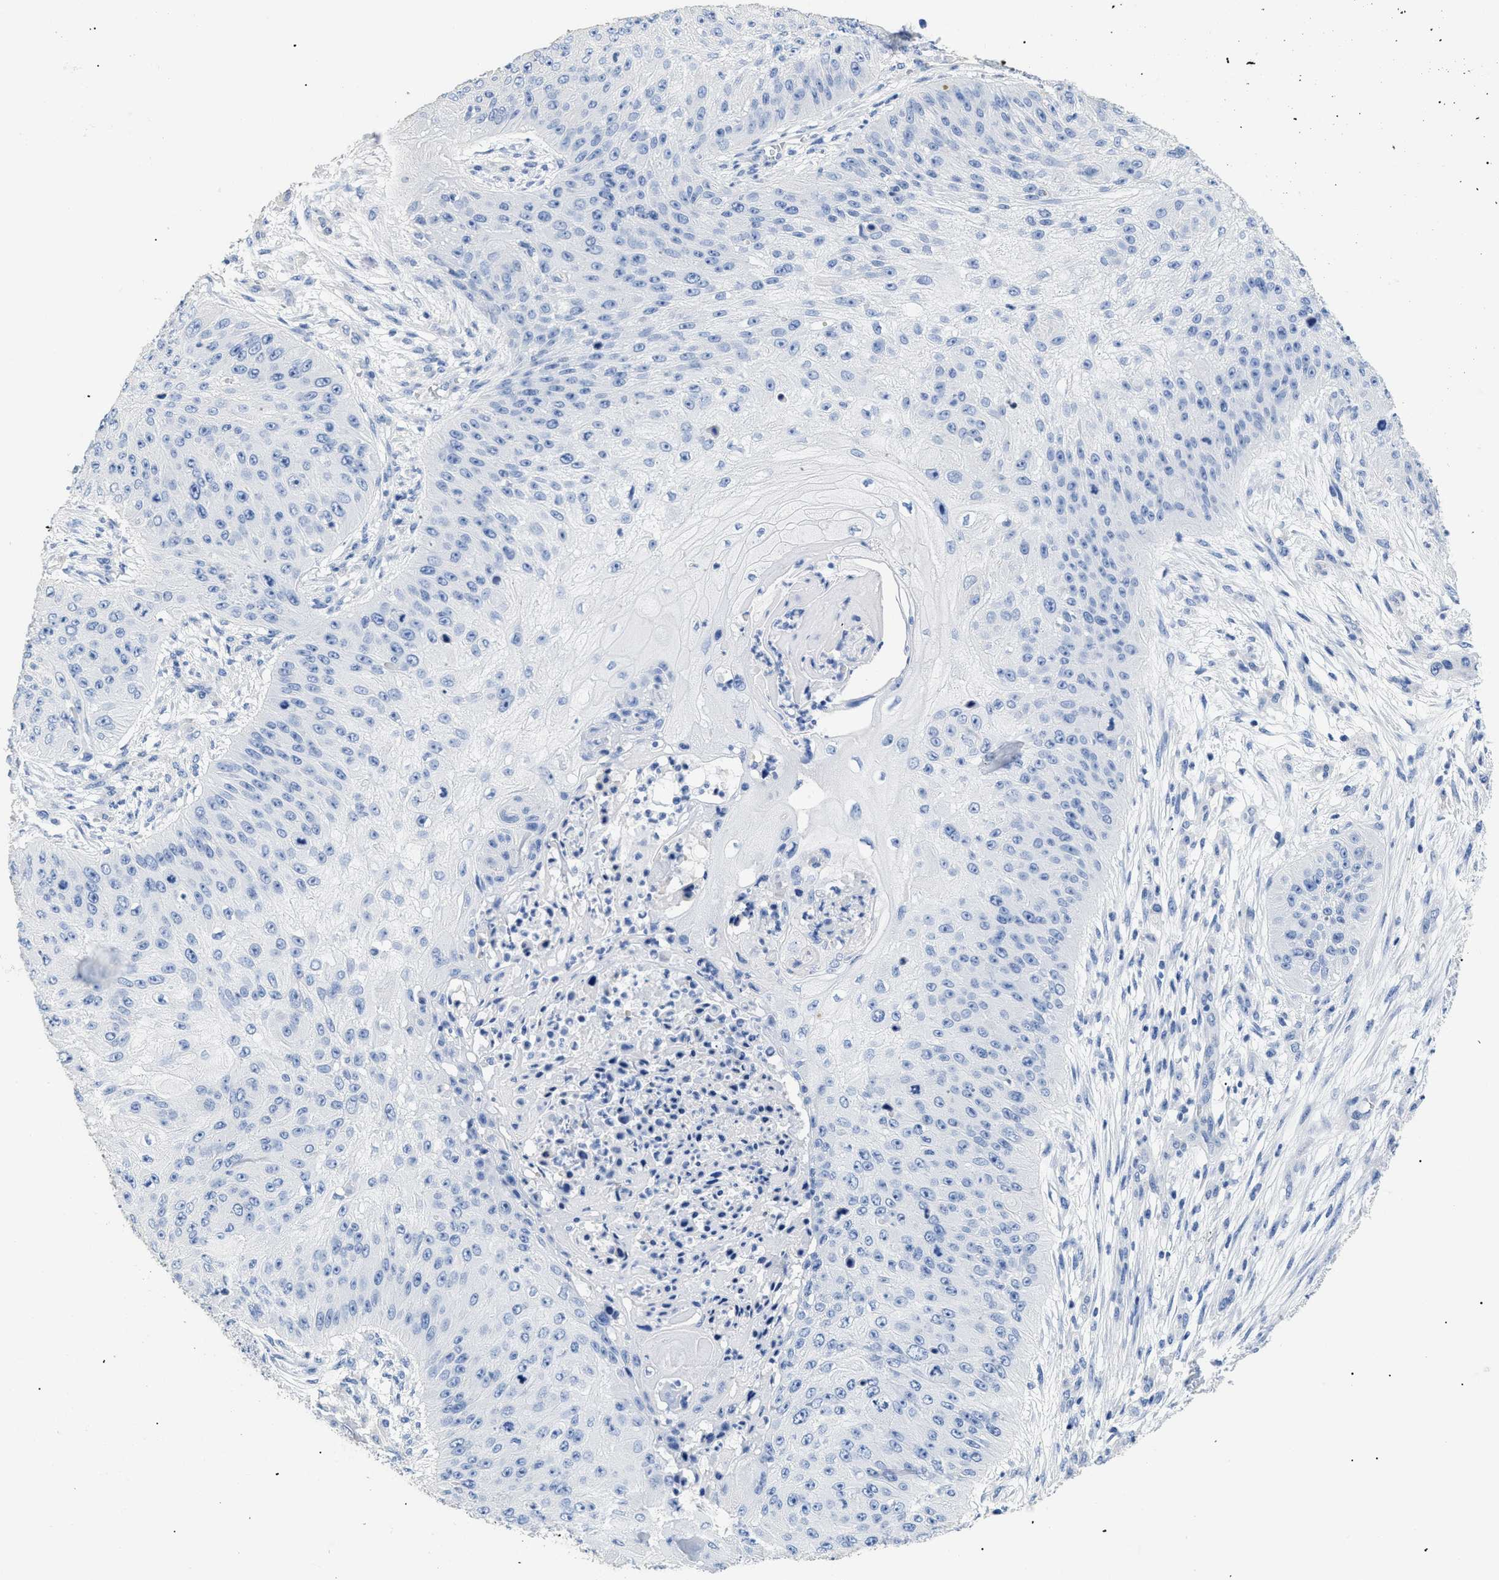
{"staining": {"intensity": "negative", "quantity": "none", "location": "none"}, "tissue": "skin cancer", "cell_type": "Tumor cells", "image_type": "cancer", "snomed": [{"axis": "morphology", "description": "Squamous cell carcinoma, NOS"}, {"axis": "topography", "description": "Skin"}], "caption": "Skin cancer (squamous cell carcinoma) was stained to show a protein in brown. There is no significant staining in tumor cells.", "gene": "DLC1", "patient": {"sex": "female", "age": 80}}